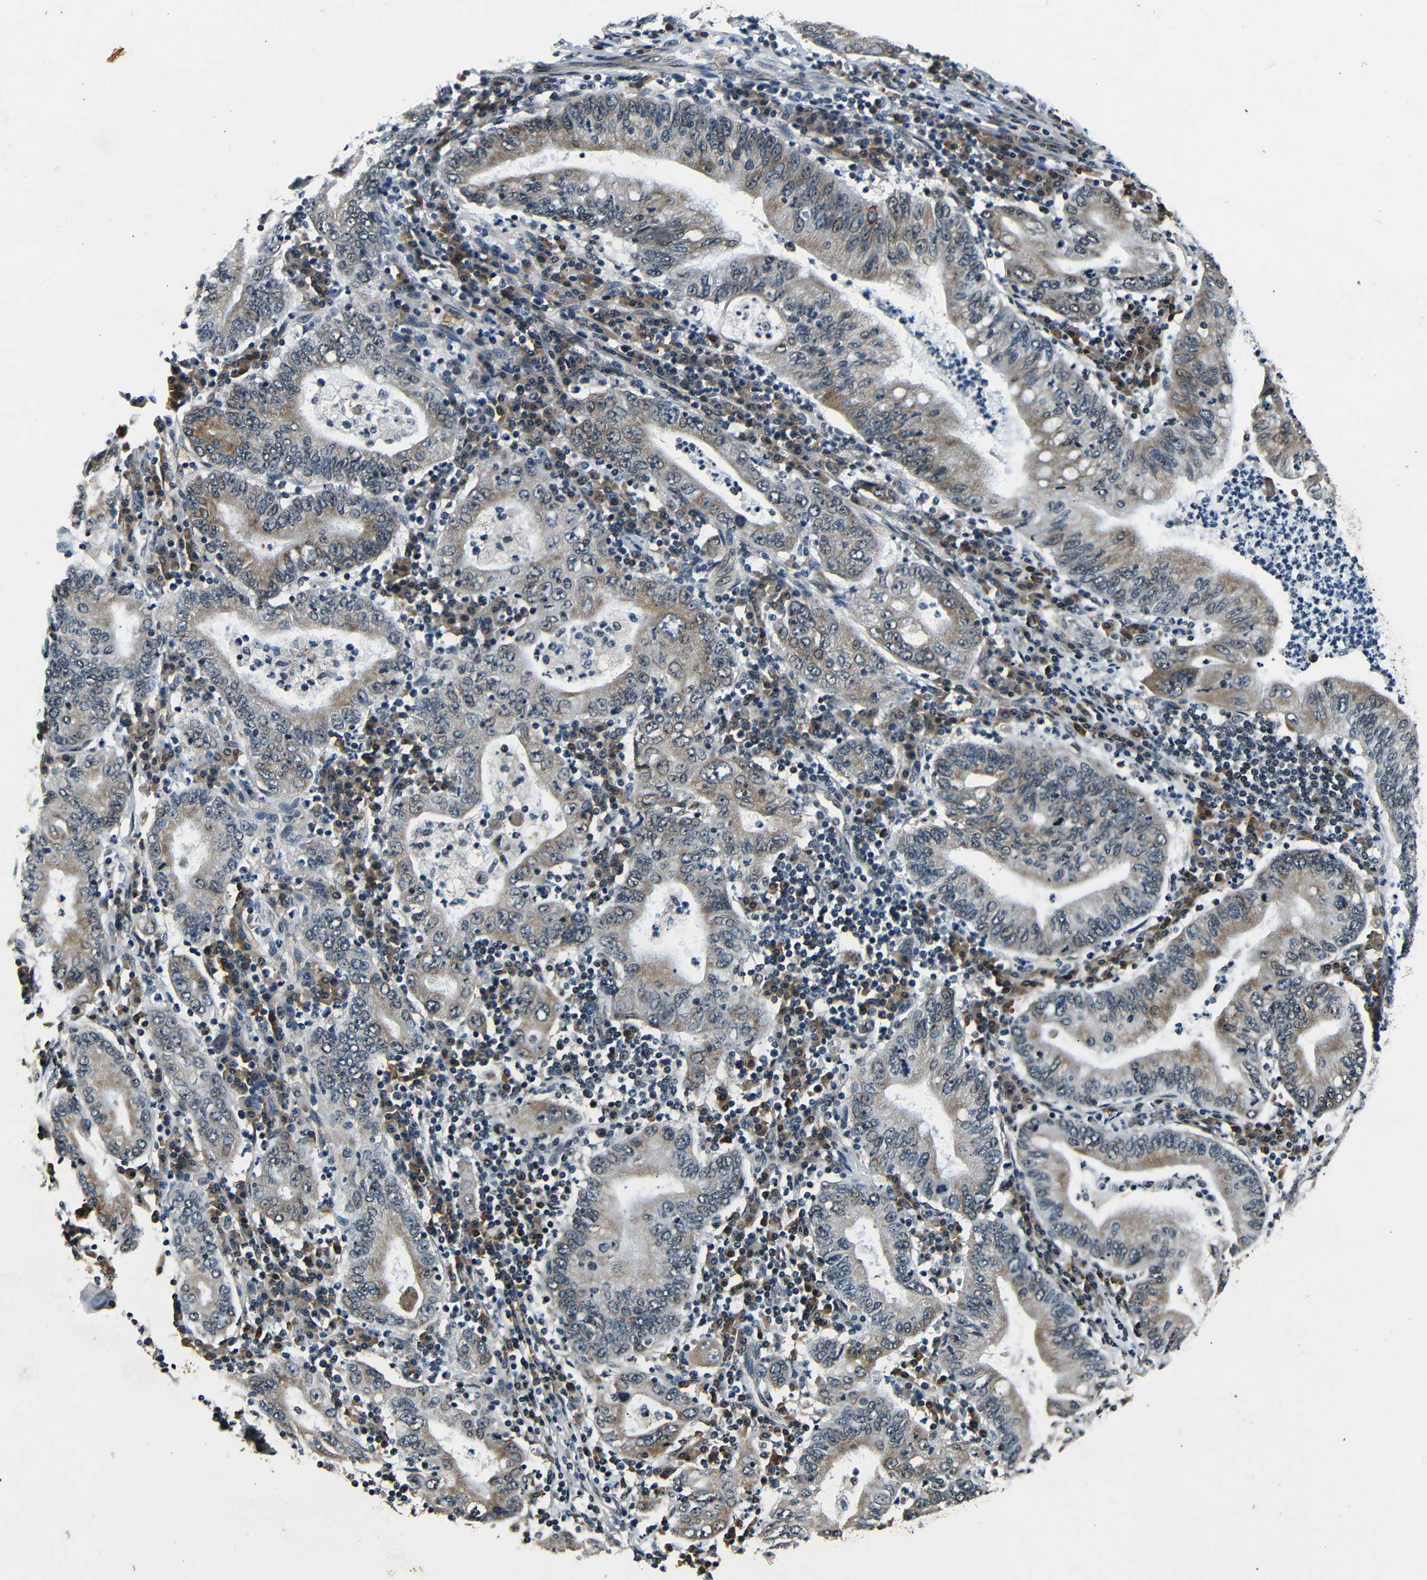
{"staining": {"intensity": "weak", "quantity": ">75%", "location": "cytoplasmic/membranous,nuclear"}, "tissue": "stomach cancer", "cell_type": "Tumor cells", "image_type": "cancer", "snomed": [{"axis": "morphology", "description": "Normal tissue, NOS"}, {"axis": "morphology", "description": "Adenocarcinoma, NOS"}, {"axis": "topography", "description": "Esophagus"}, {"axis": "topography", "description": "Stomach, upper"}, {"axis": "topography", "description": "Peripheral nerve tissue"}], "caption": "A brown stain shows weak cytoplasmic/membranous and nuclear expression of a protein in stomach cancer (adenocarcinoma) tumor cells.", "gene": "FOXD4", "patient": {"sex": "male", "age": 62}}